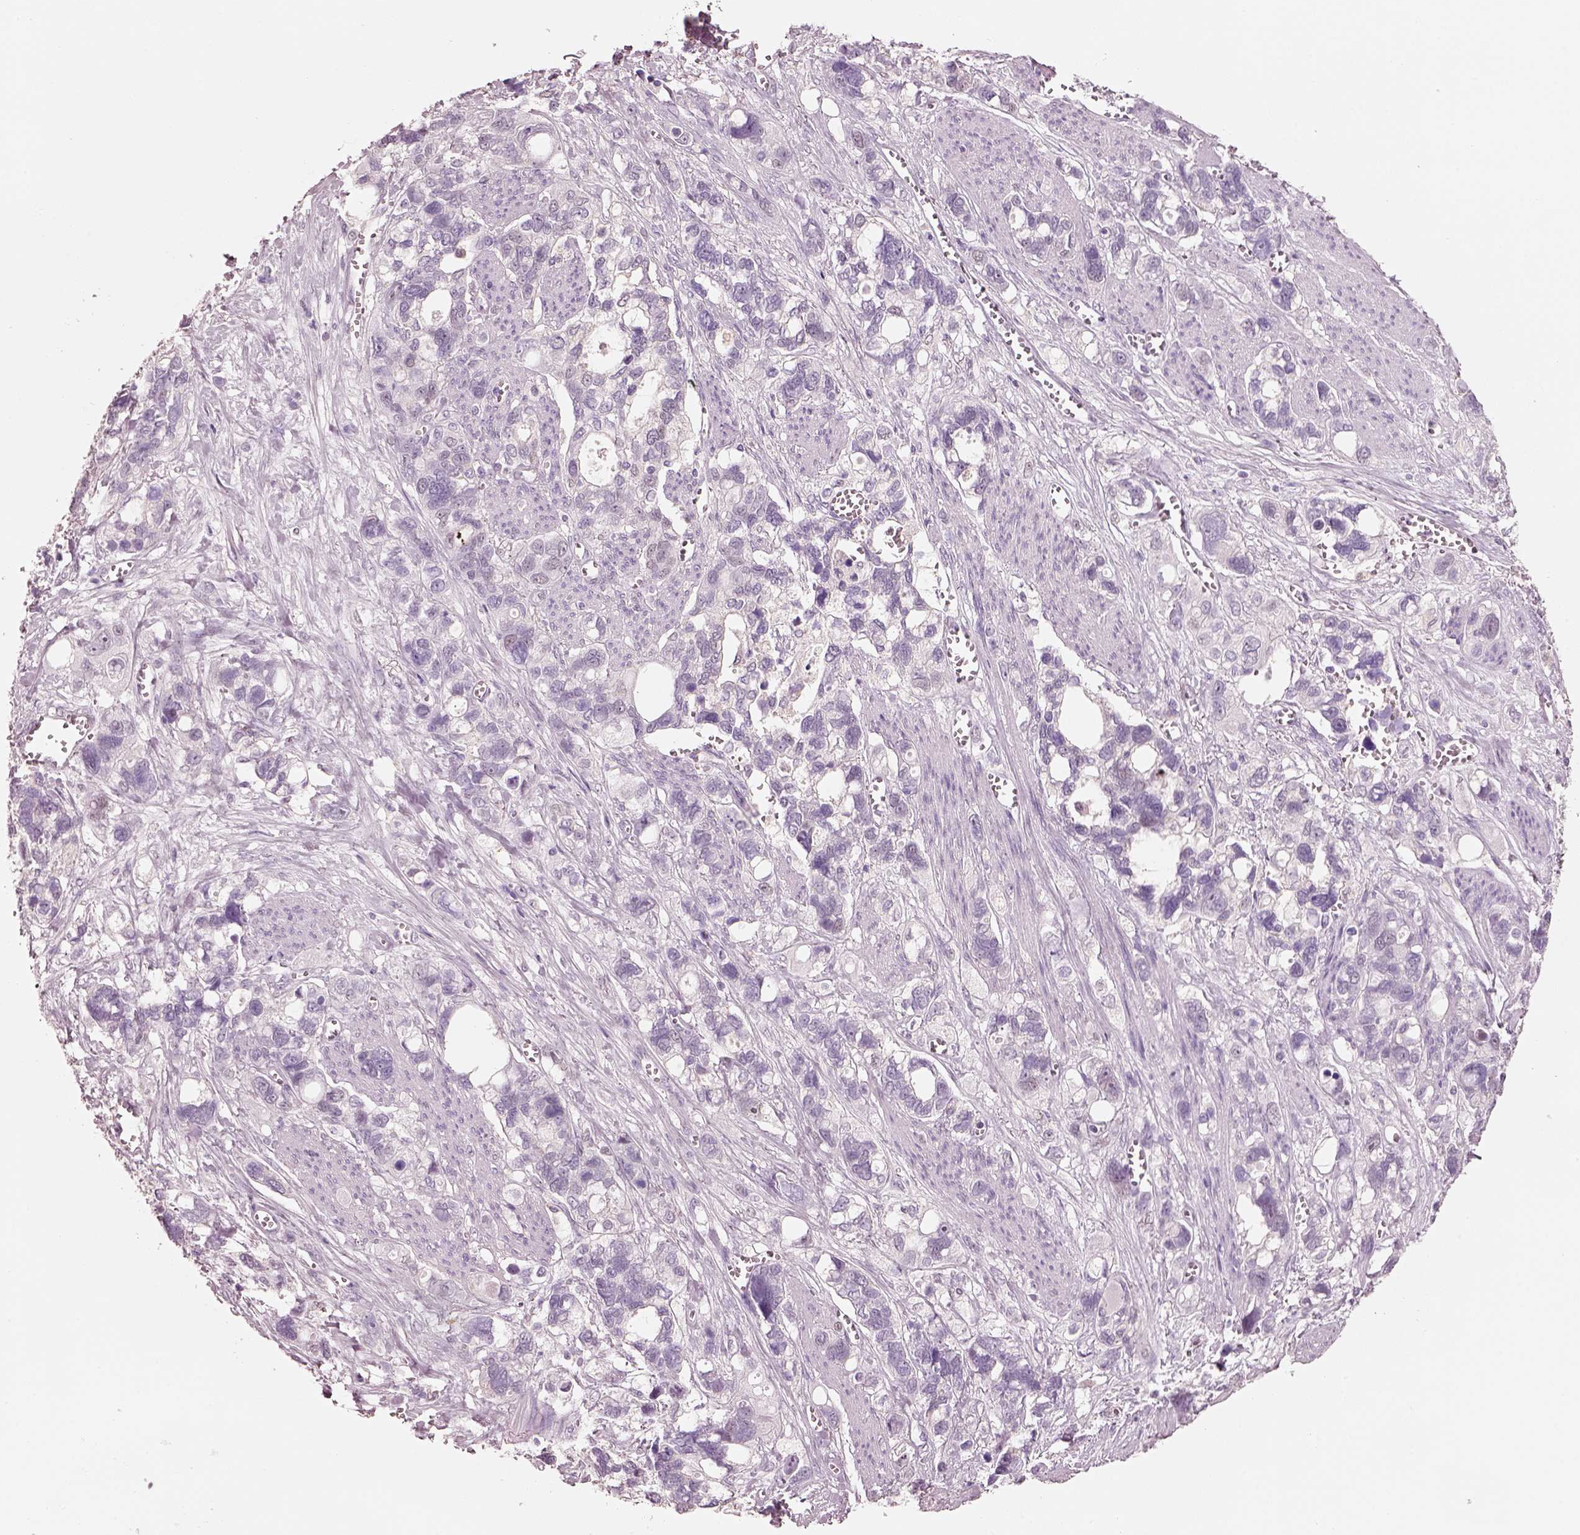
{"staining": {"intensity": "negative", "quantity": "none", "location": "none"}, "tissue": "stomach cancer", "cell_type": "Tumor cells", "image_type": "cancer", "snomed": [{"axis": "morphology", "description": "Adenocarcinoma, NOS"}, {"axis": "topography", "description": "Stomach, upper"}], "caption": "This is an IHC micrograph of stomach cancer. There is no staining in tumor cells.", "gene": "ELSPBP1", "patient": {"sex": "female", "age": 81}}